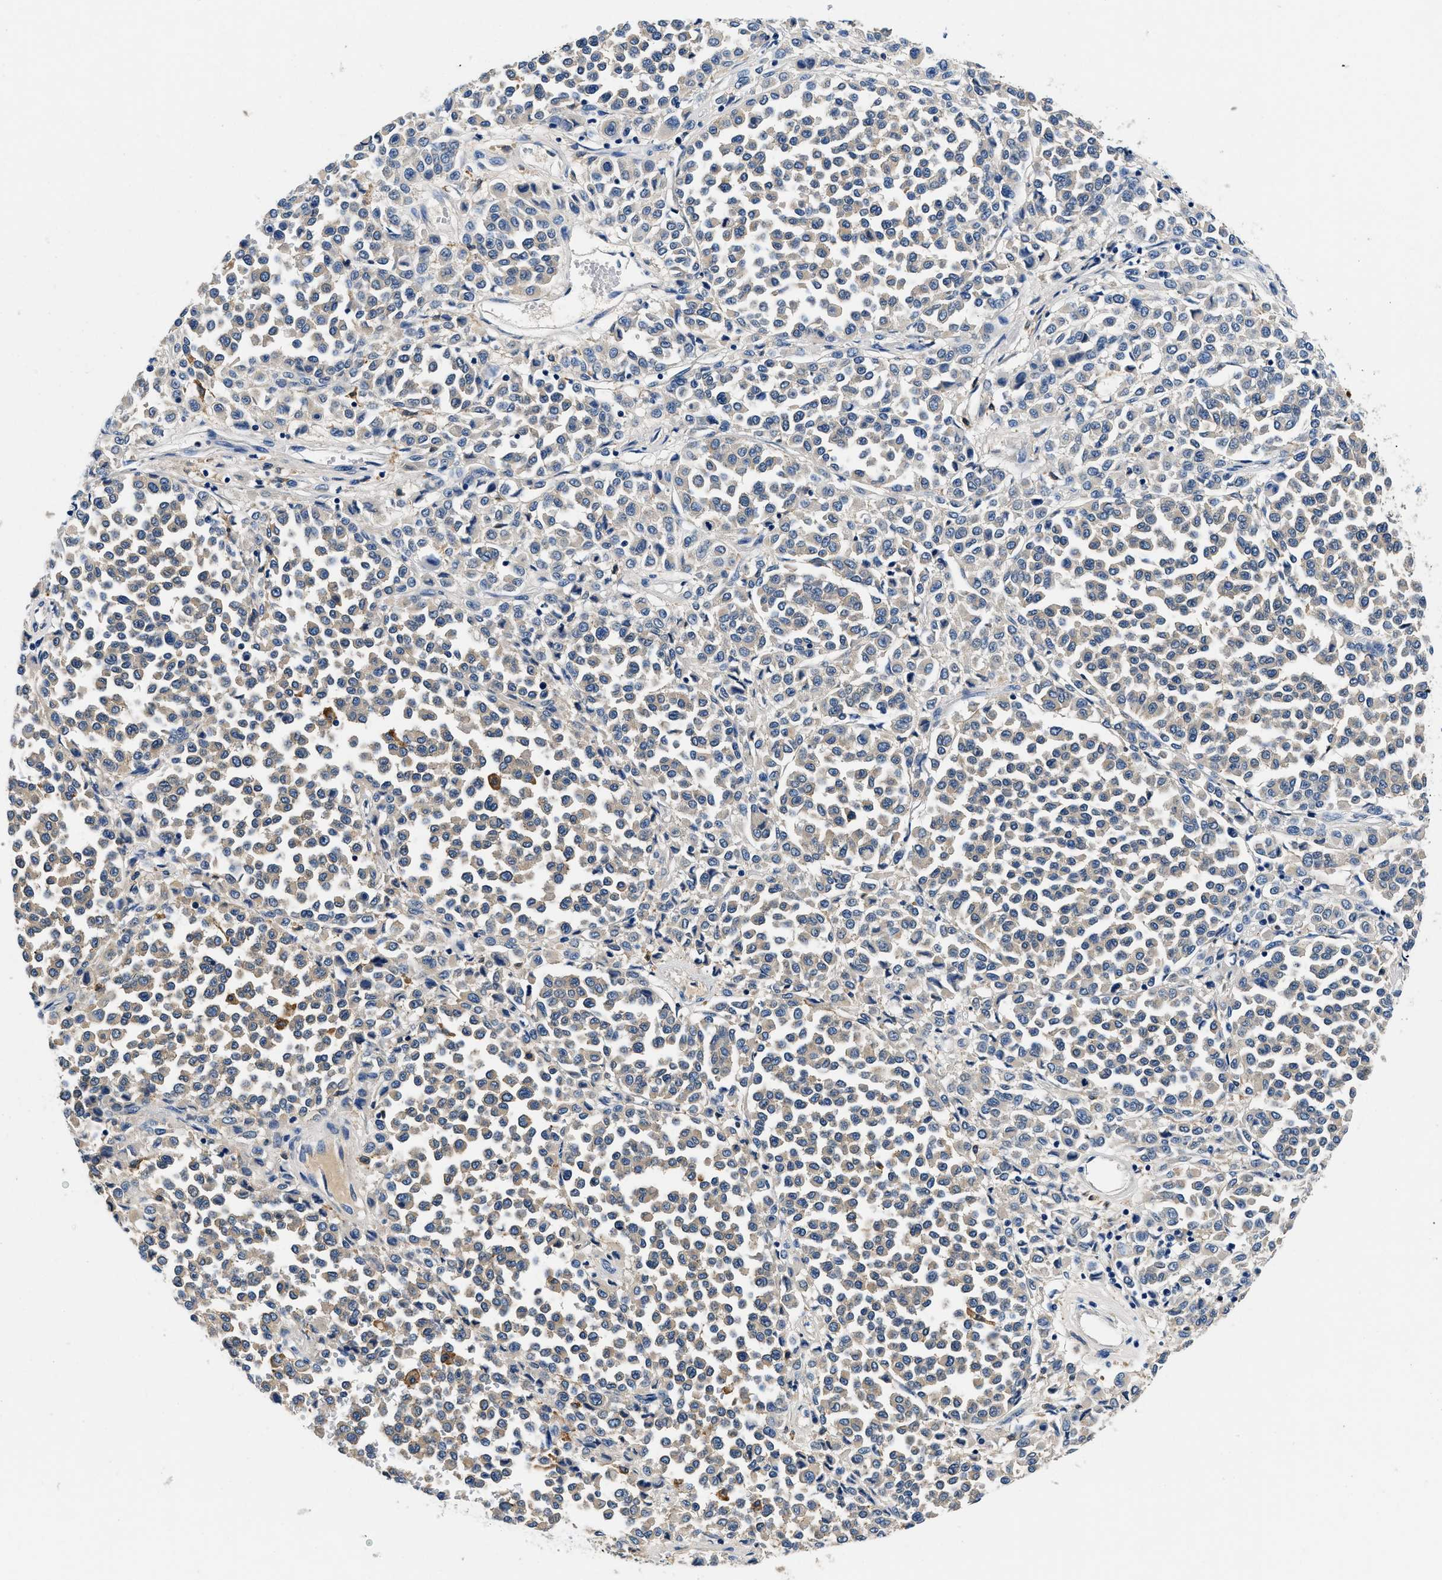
{"staining": {"intensity": "weak", "quantity": "<25%", "location": "cytoplasmic/membranous"}, "tissue": "melanoma", "cell_type": "Tumor cells", "image_type": "cancer", "snomed": [{"axis": "morphology", "description": "Malignant melanoma, Metastatic site"}, {"axis": "topography", "description": "Pancreas"}], "caption": "Immunohistochemistry histopathology image of human melanoma stained for a protein (brown), which displays no expression in tumor cells.", "gene": "ZFAND3", "patient": {"sex": "female", "age": 30}}